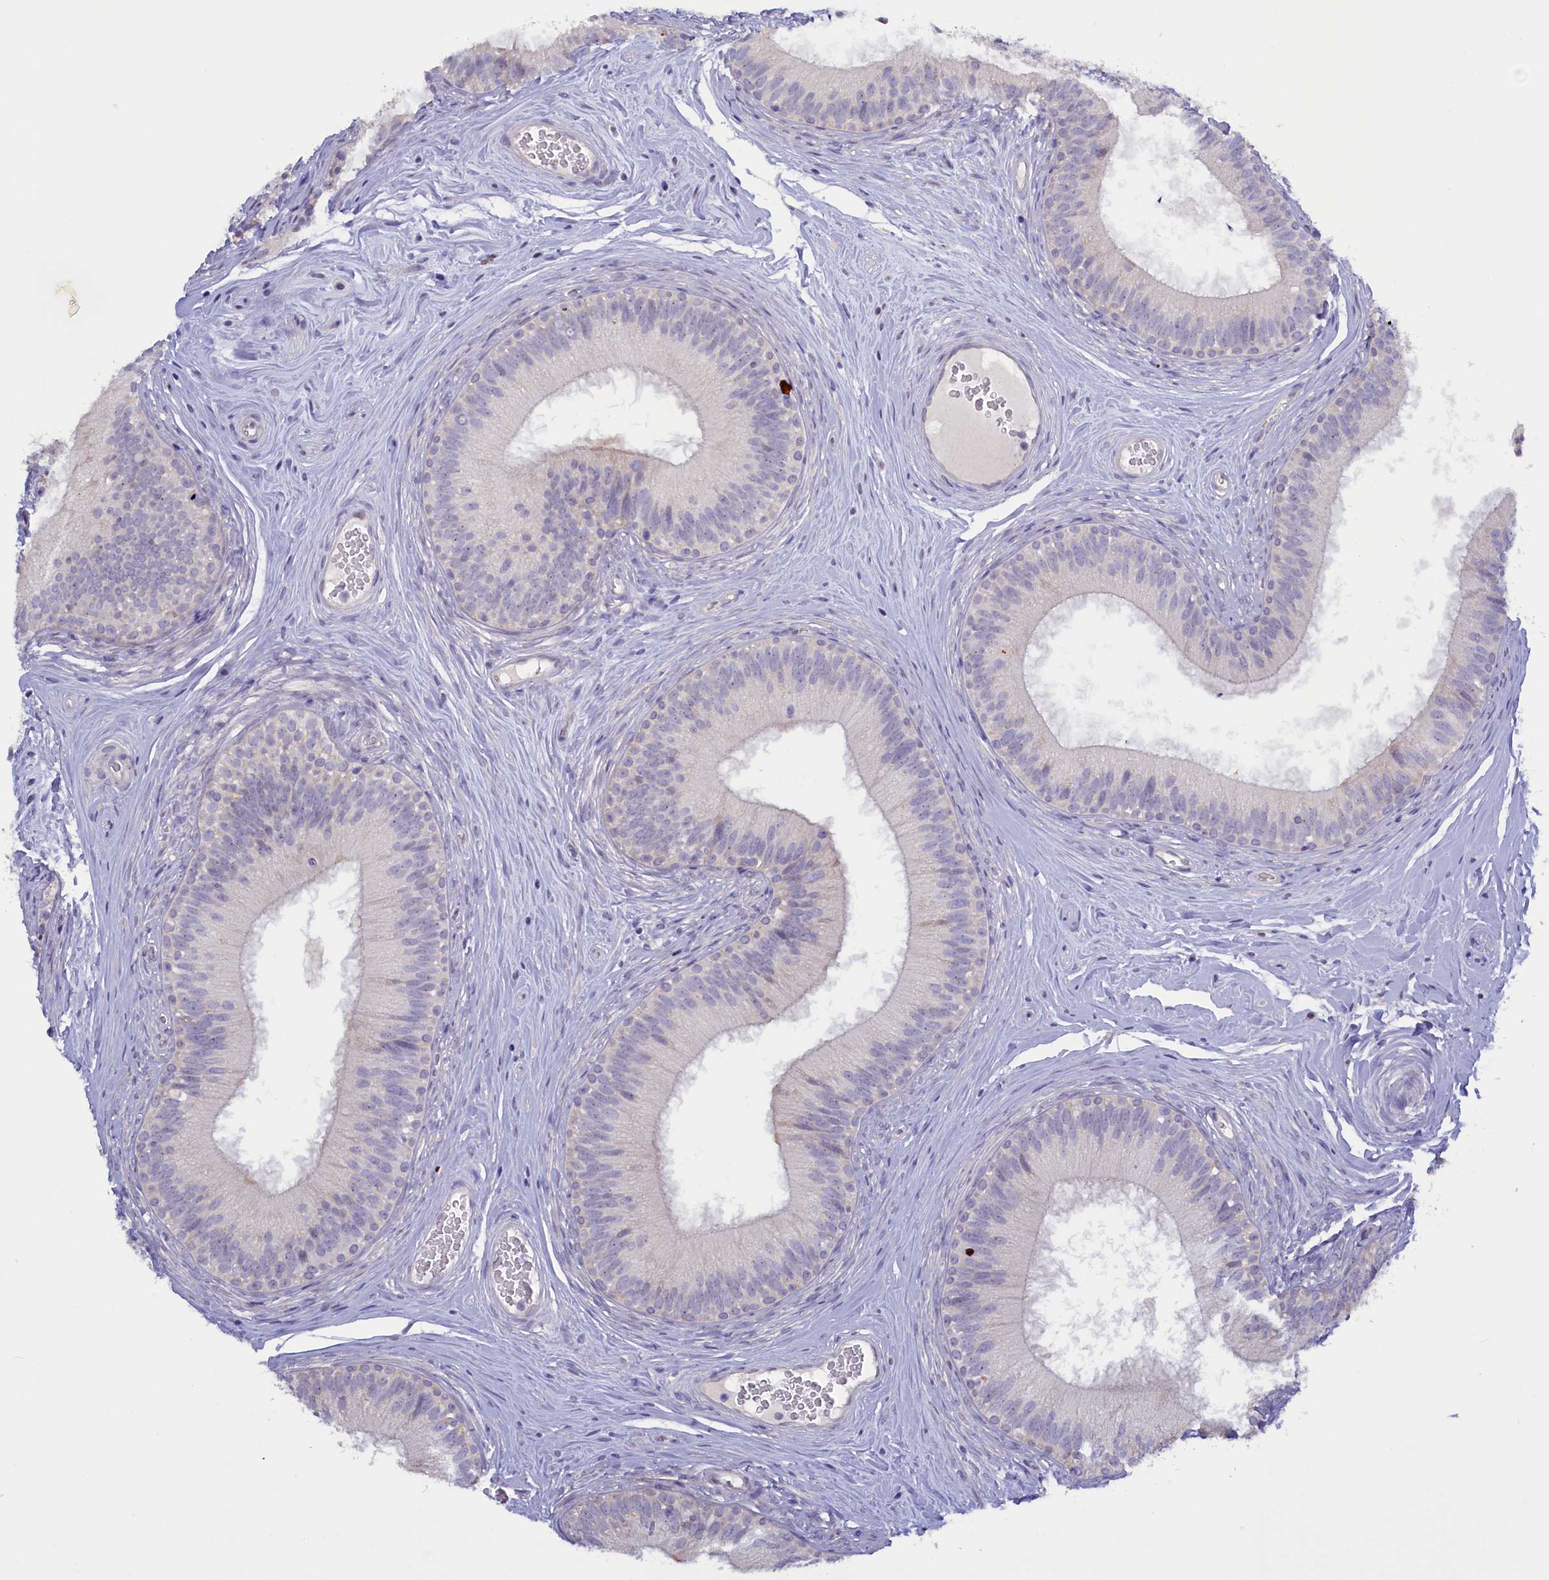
{"staining": {"intensity": "weak", "quantity": "<25%", "location": "cytoplasmic/membranous"}, "tissue": "epididymis", "cell_type": "Glandular cells", "image_type": "normal", "snomed": [{"axis": "morphology", "description": "Normal tissue, NOS"}, {"axis": "topography", "description": "Epididymis"}], "caption": "IHC histopathology image of unremarkable human epididymis stained for a protein (brown), which demonstrates no staining in glandular cells.", "gene": "HYKK", "patient": {"sex": "male", "age": 33}}